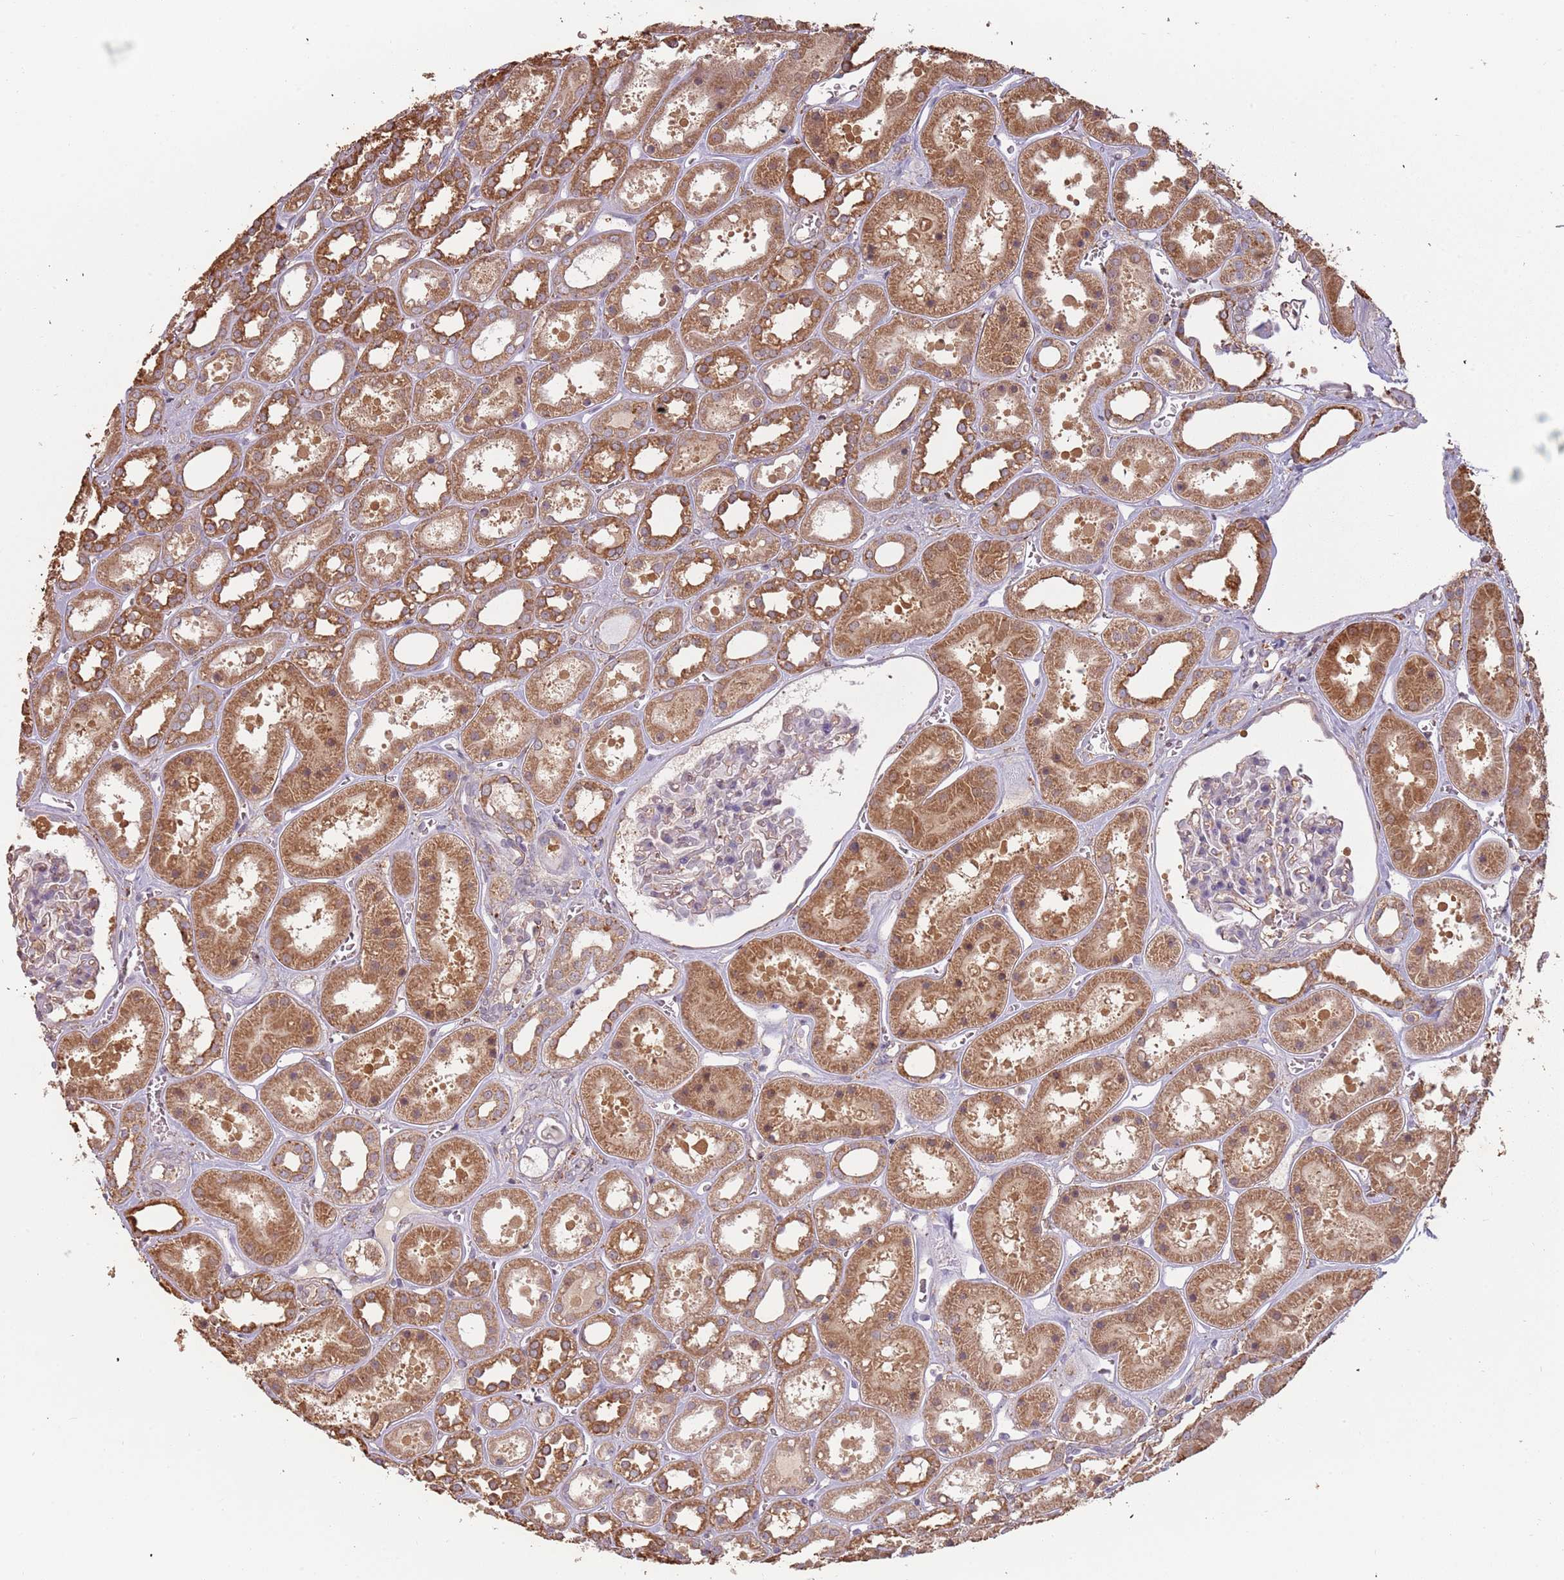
{"staining": {"intensity": "negative", "quantity": "none", "location": "none"}, "tissue": "kidney", "cell_type": "Cells in glomeruli", "image_type": "normal", "snomed": [{"axis": "morphology", "description": "Normal tissue, NOS"}, {"axis": "topography", "description": "Kidney"}], "caption": "This photomicrograph is of unremarkable kidney stained with immunohistochemistry to label a protein in brown with the nuclei are counter-stained blue. There is no positivity in cells in glomeruli.", "gene": "ATOSB", "patient": {"sex": "female", "age": 41}}